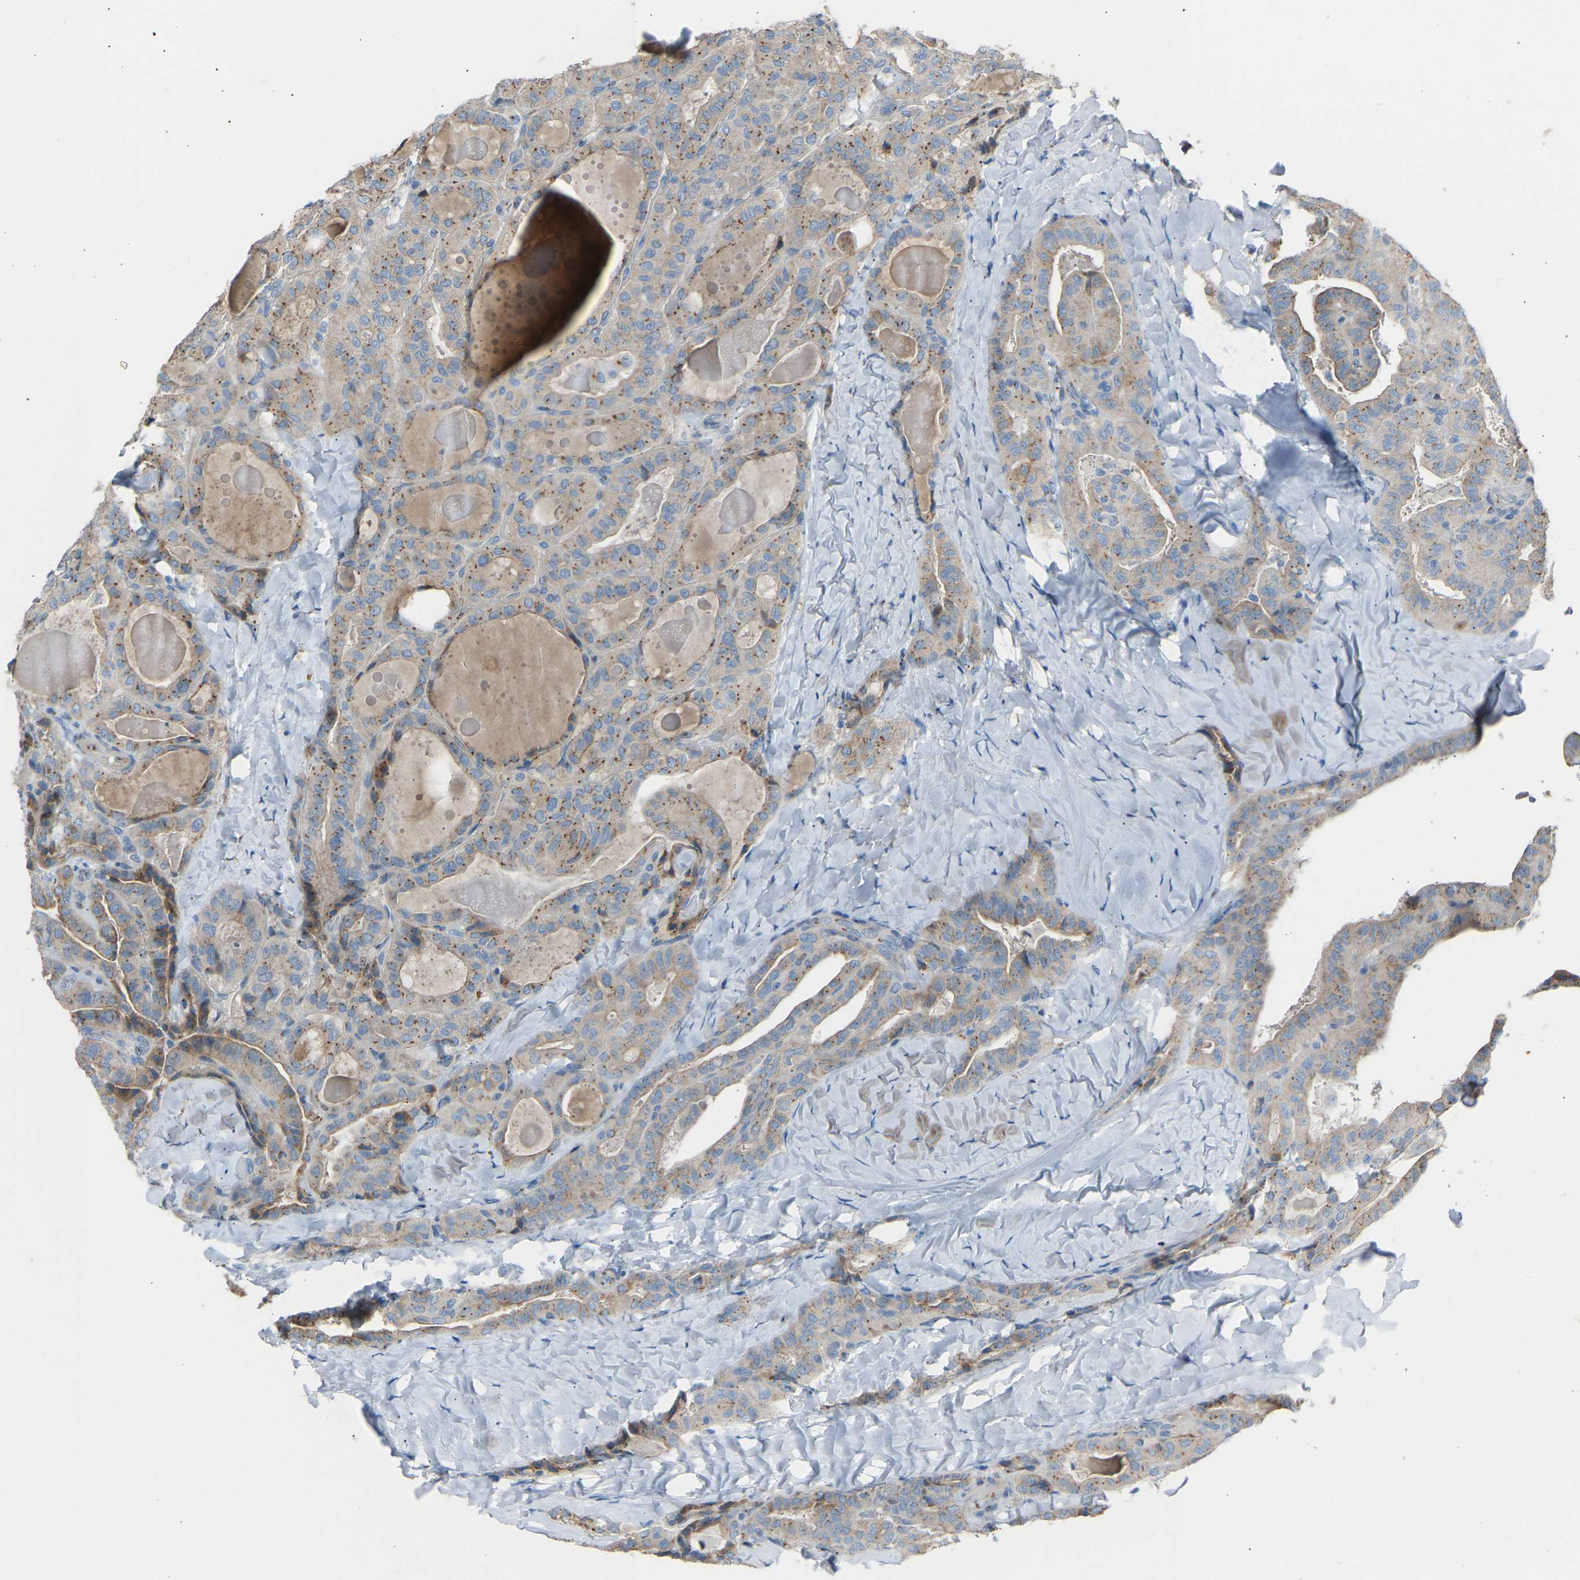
{"staining": {"intensity": "weak", "quantity": ">75%", "location": "cytoplasmic/membranous"}, "tissue": "thyroid cancer", "cell_type": "Tumor cells", "image_type": "cancer", "snomed": [{"axis": "morphology", "description": "Papillary adenocarcinoma, NOS"}, {"axis": "topography", "description": "Thyroid gland"}], "caption": "IHC histopathology image of neoplastic tissue: thyroid papillary adenocarcinoma stained using IHC shows low levels of weak protein expression localized specifically in the cytoplasmic/membranous of tumor cells, appearing as a cytoplasmic/membranous brown color.", "gene": "CYREN", "patient": {"sex": "male", "age": 77}}